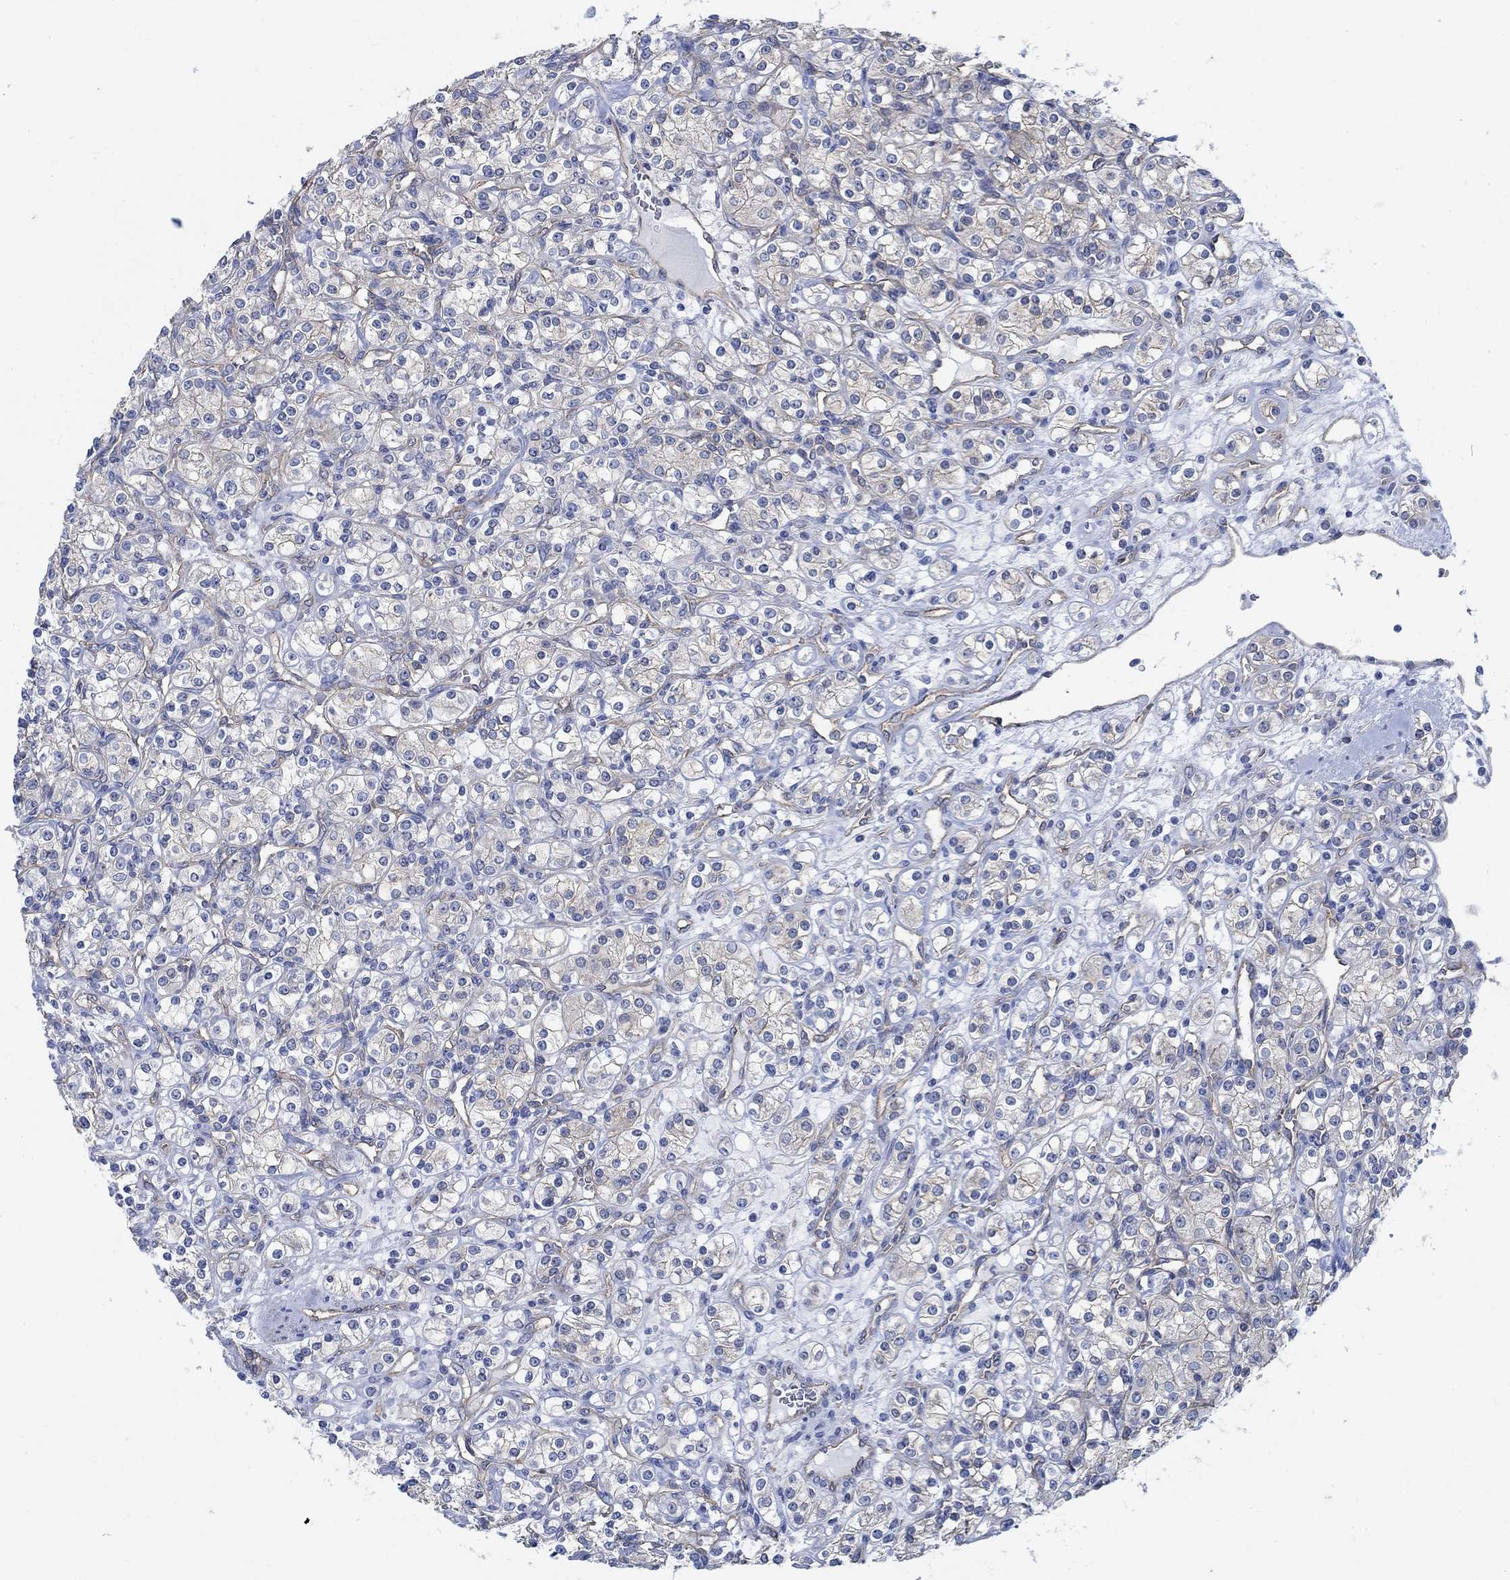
{"staining": {"intensity": "weak", "quantity": "<25%", "location": "cytoplasmic/membranous"}, "tissue": "renal cancer", "cell_type": "Tumor cells", "image_type": "cancer", "snomed": [{"axis": "morphology", "description": "Adenocarcinoma, NOS"}, {"axis": "topography", "description": "Kidney"}], "caption": "IHC histopathology image of adenocarcinoma (renal) stained for a protein (brown), which shows no positivity in tumor cells.", "gene": "TMEM198", "patient": {"sex": "male", "age": 77}}